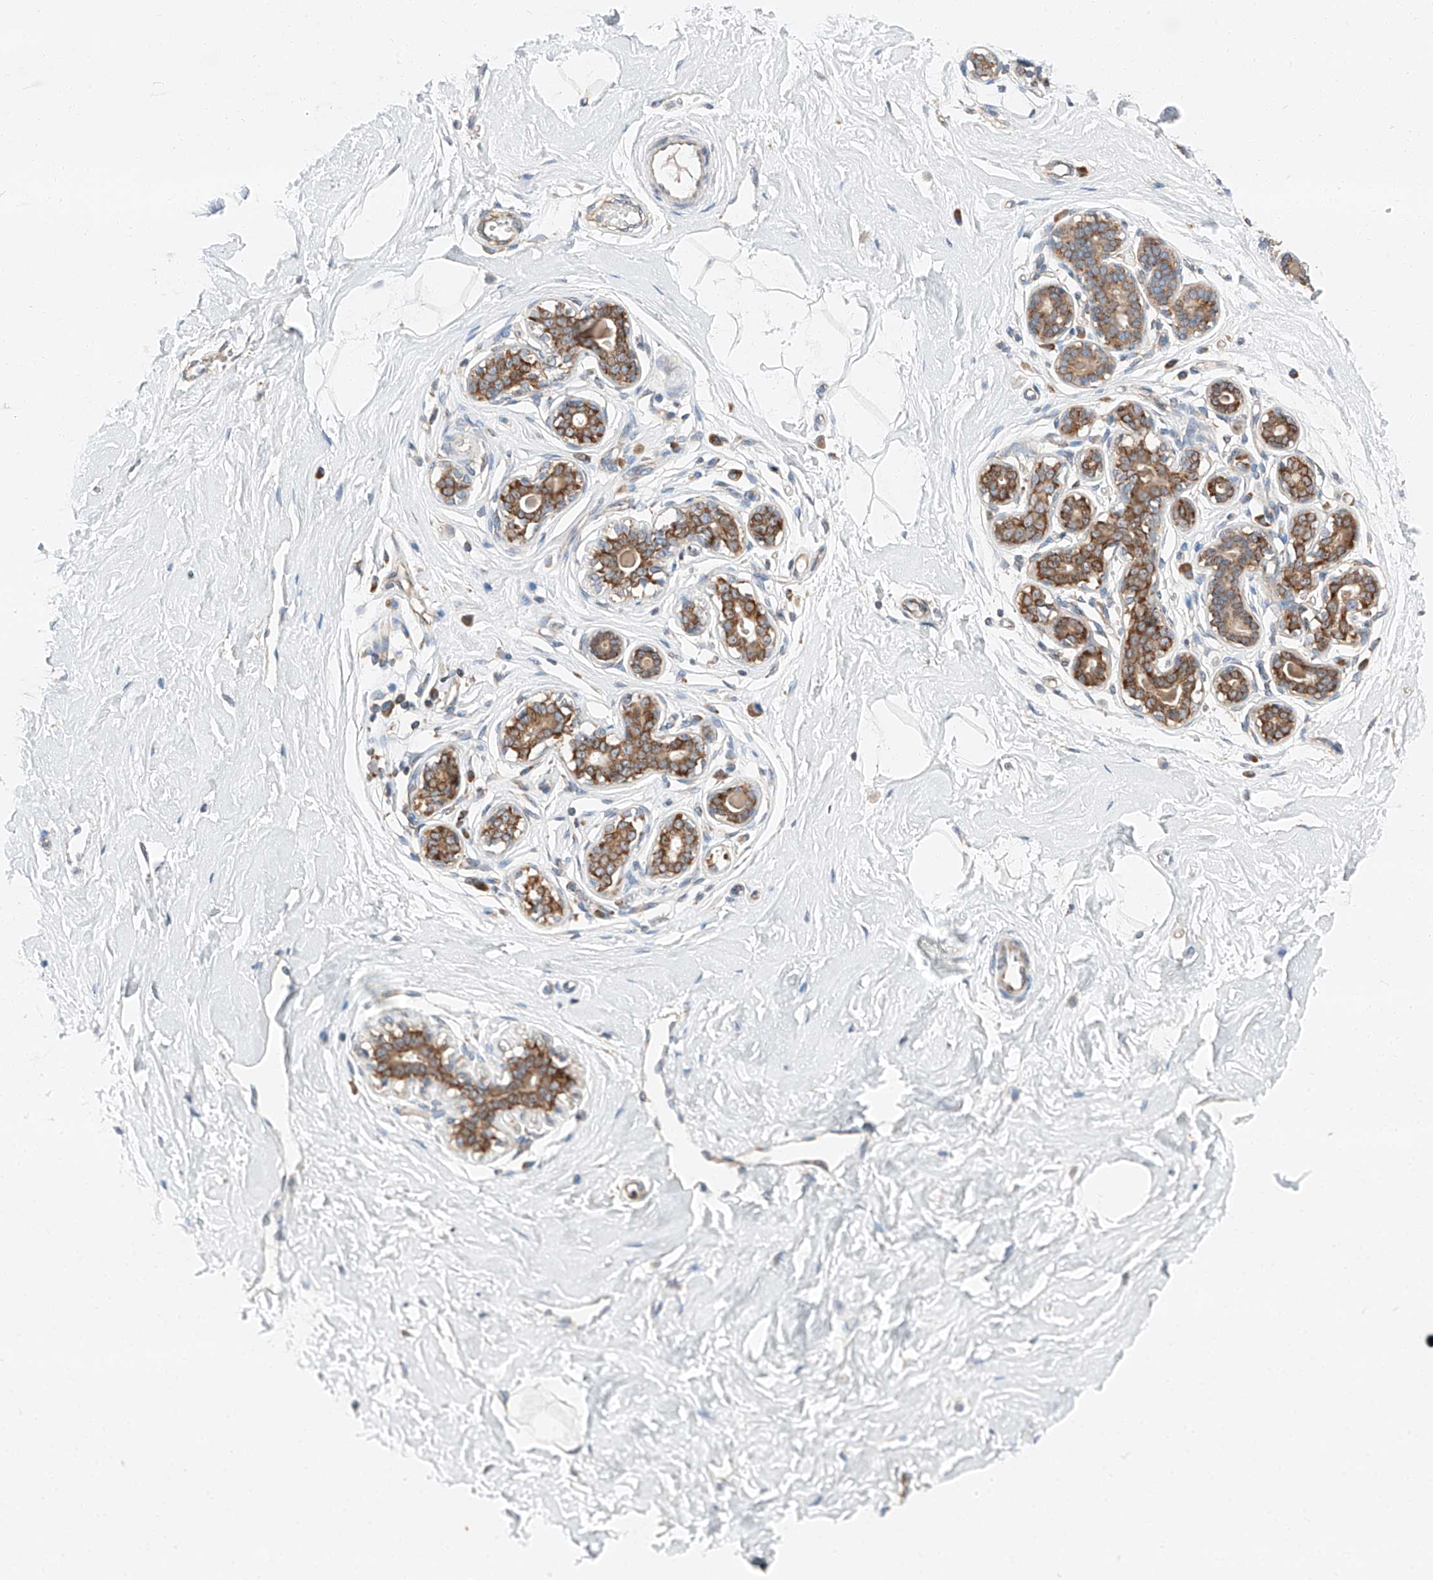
{"staining": {"intensity": "negative", "quantity": "none", "location": "none"}, "tissue": "breast", "cell_type": "Adipocytes", "image_type": "normal", "snomed": [{"axis": "morphology", "description": "Normal tissue, NOS"}, {"axis": "morphology", "description": "Adenoma, NOS"}, {"axis": "topography", "description": "Breast"}], "caption": "DAB immunohistochemical staining of benign breast reveals no significant positivity in adipocytes.", "gene": "ZC3H15", "patient": {"sex": "female", "age": 23}}